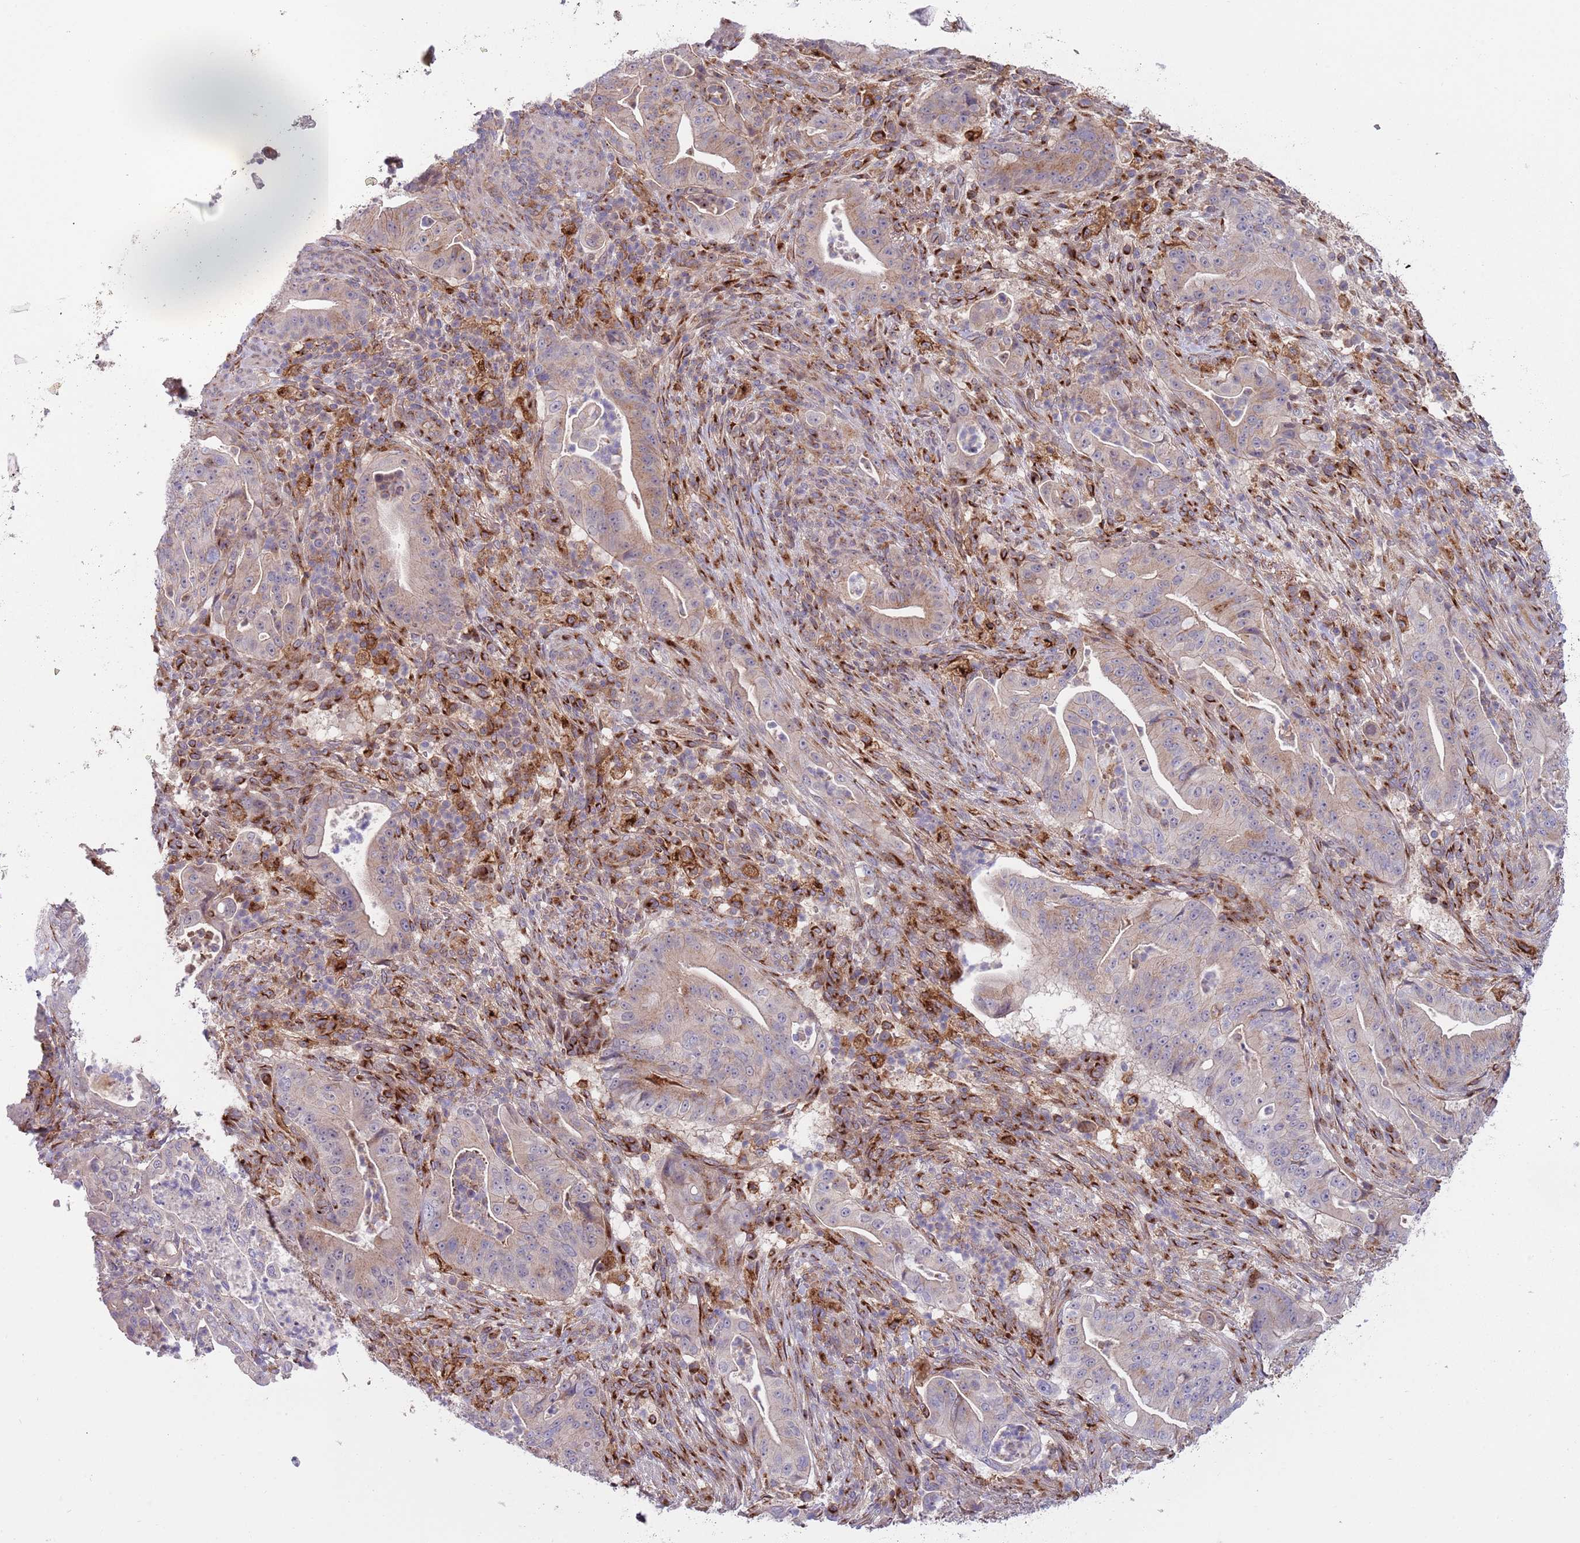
{"staining": {"intensity": "weak", "quantity": "<25%", "location": "cytoplasmic/membranous"}, "tissue": "pancreatic cancer", "cell_type": "Tumor cells", "image_type": "cancer", "snomed": [{"axis": "morphology", "description": "Adenocarcinoma, NOS"}, {"axis": "topography", "description": "Pancreas"}], "caption": "IHC of pancreatic cancer demonstrates no staining in tumor cells.", "gene": "BTBD7", "patient": {"sex": "male", "age": 71}}